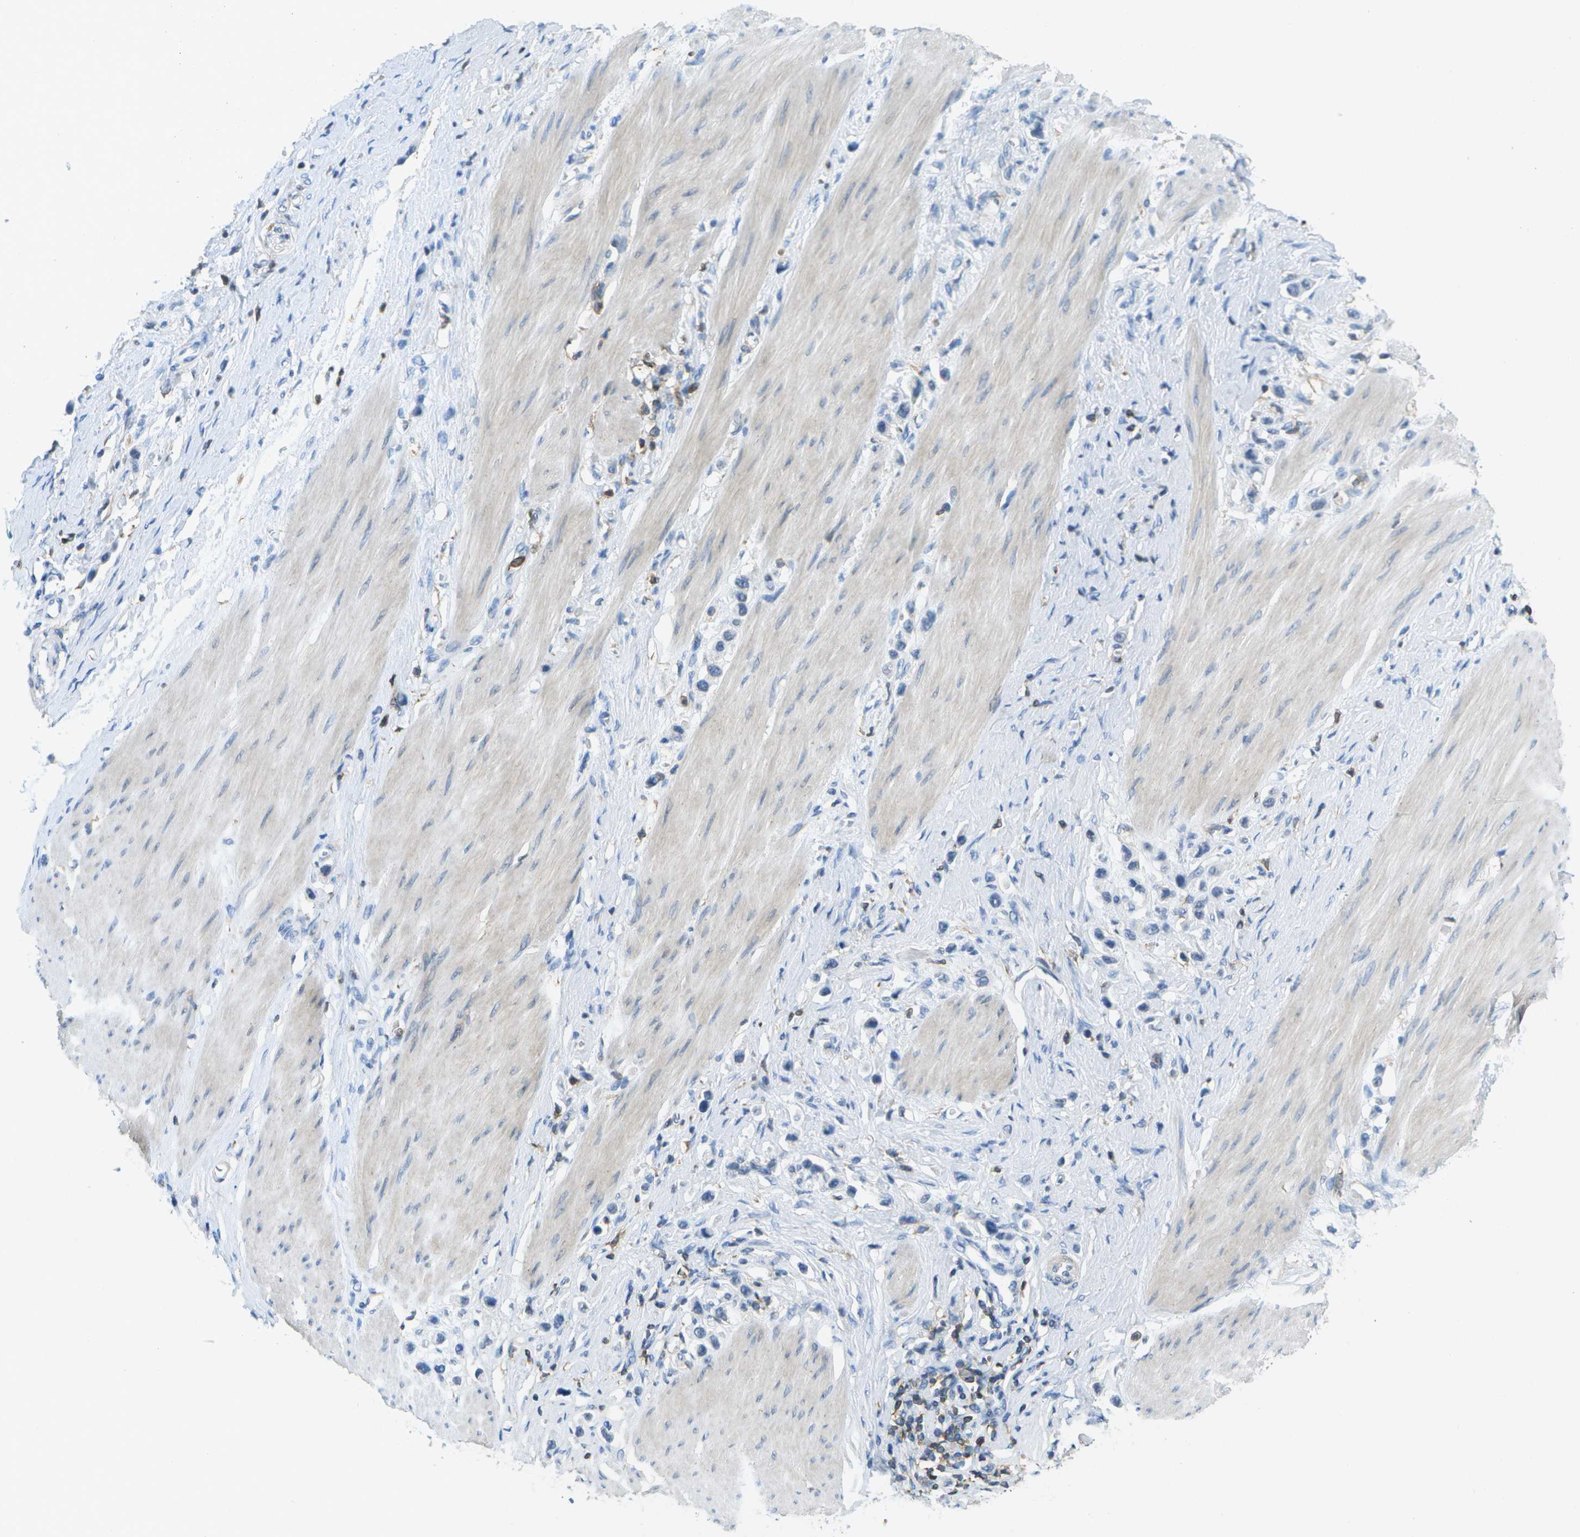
{"staining": {"intensity": "negative", "quantity": "none", "location": "none"}, "tissue": "stomach cancer", "cell_type": "Tumor cells", "image_type": "cancer", "snomed": [{"axis": "morphology", "description": "Adenocarcinoma, NOS"}, {"axis": "topography", "description": "Stomach"}], "caption": "Immunohistochemistry (IHC) micrograph of adenocarcinoma (stomach) stained for a protein (brown), which shows no staining in tumor cells.", "gene": "RCSD1", "patient": {"sex": "female", "age": 65}}